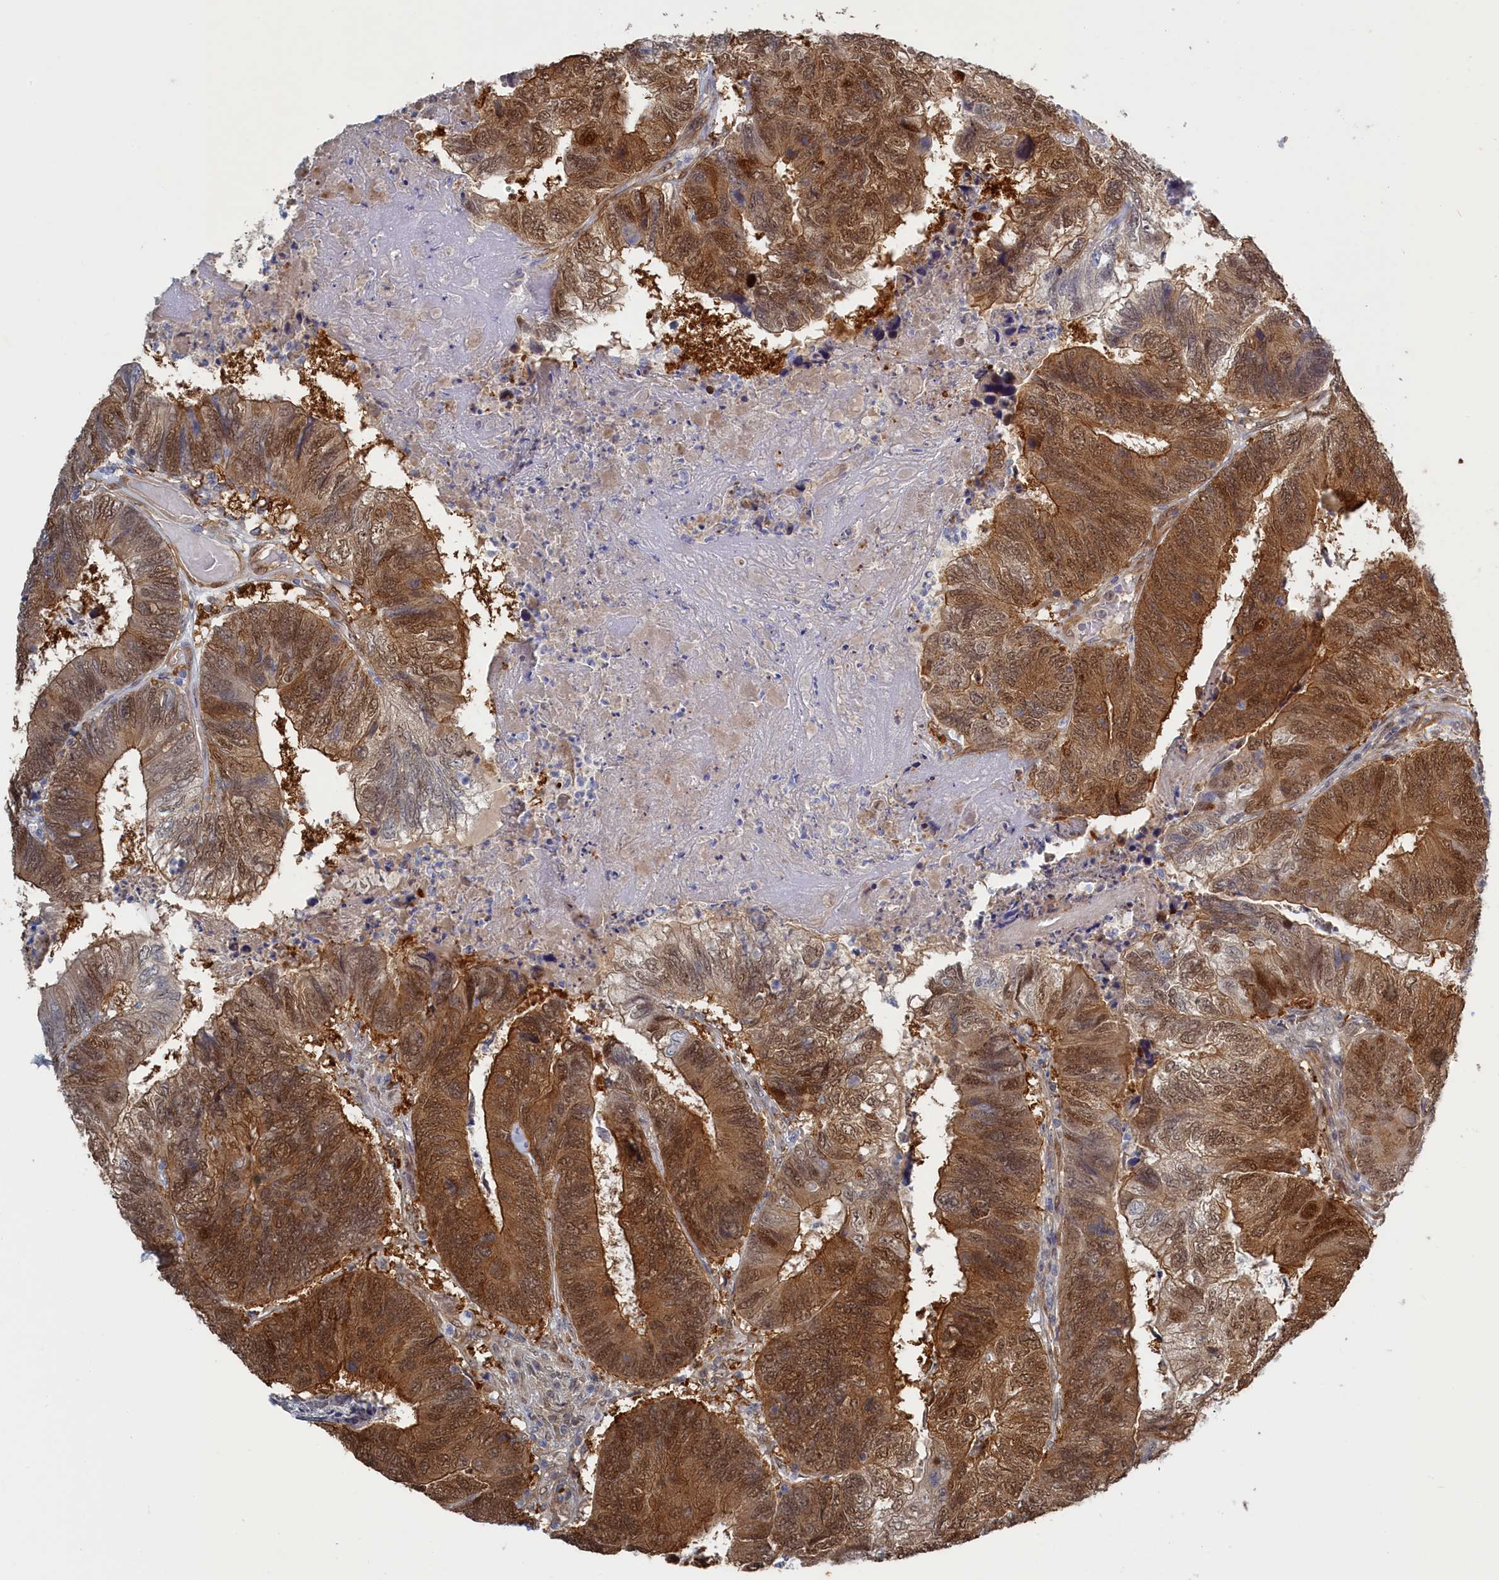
{"staining": {"intensity": "strong", "quantity": ">75%", "location": "cytoplasmic/membranous,nuclear"}, "tissue": "colorectal cancer", "cell_type": "Tumor cells", "image_type": "cancer", "snomed": [{"axis": "morphology", "description": "Adenocarcinoma, NOS"}, {"axis": "topography", "description": "Colon"}], "caption": "Protein staining demonstrates strong cytoplasmic/membranous and nuclear positivity in approximately >75% of tumor cells in colorectal cancer. (DAB (3,3'-diaminobenzidine) = brown stain, brightfield microscopy at high magnification).", "gene": "IRGQ", "patient": {"sex": "female", "age": 67}}